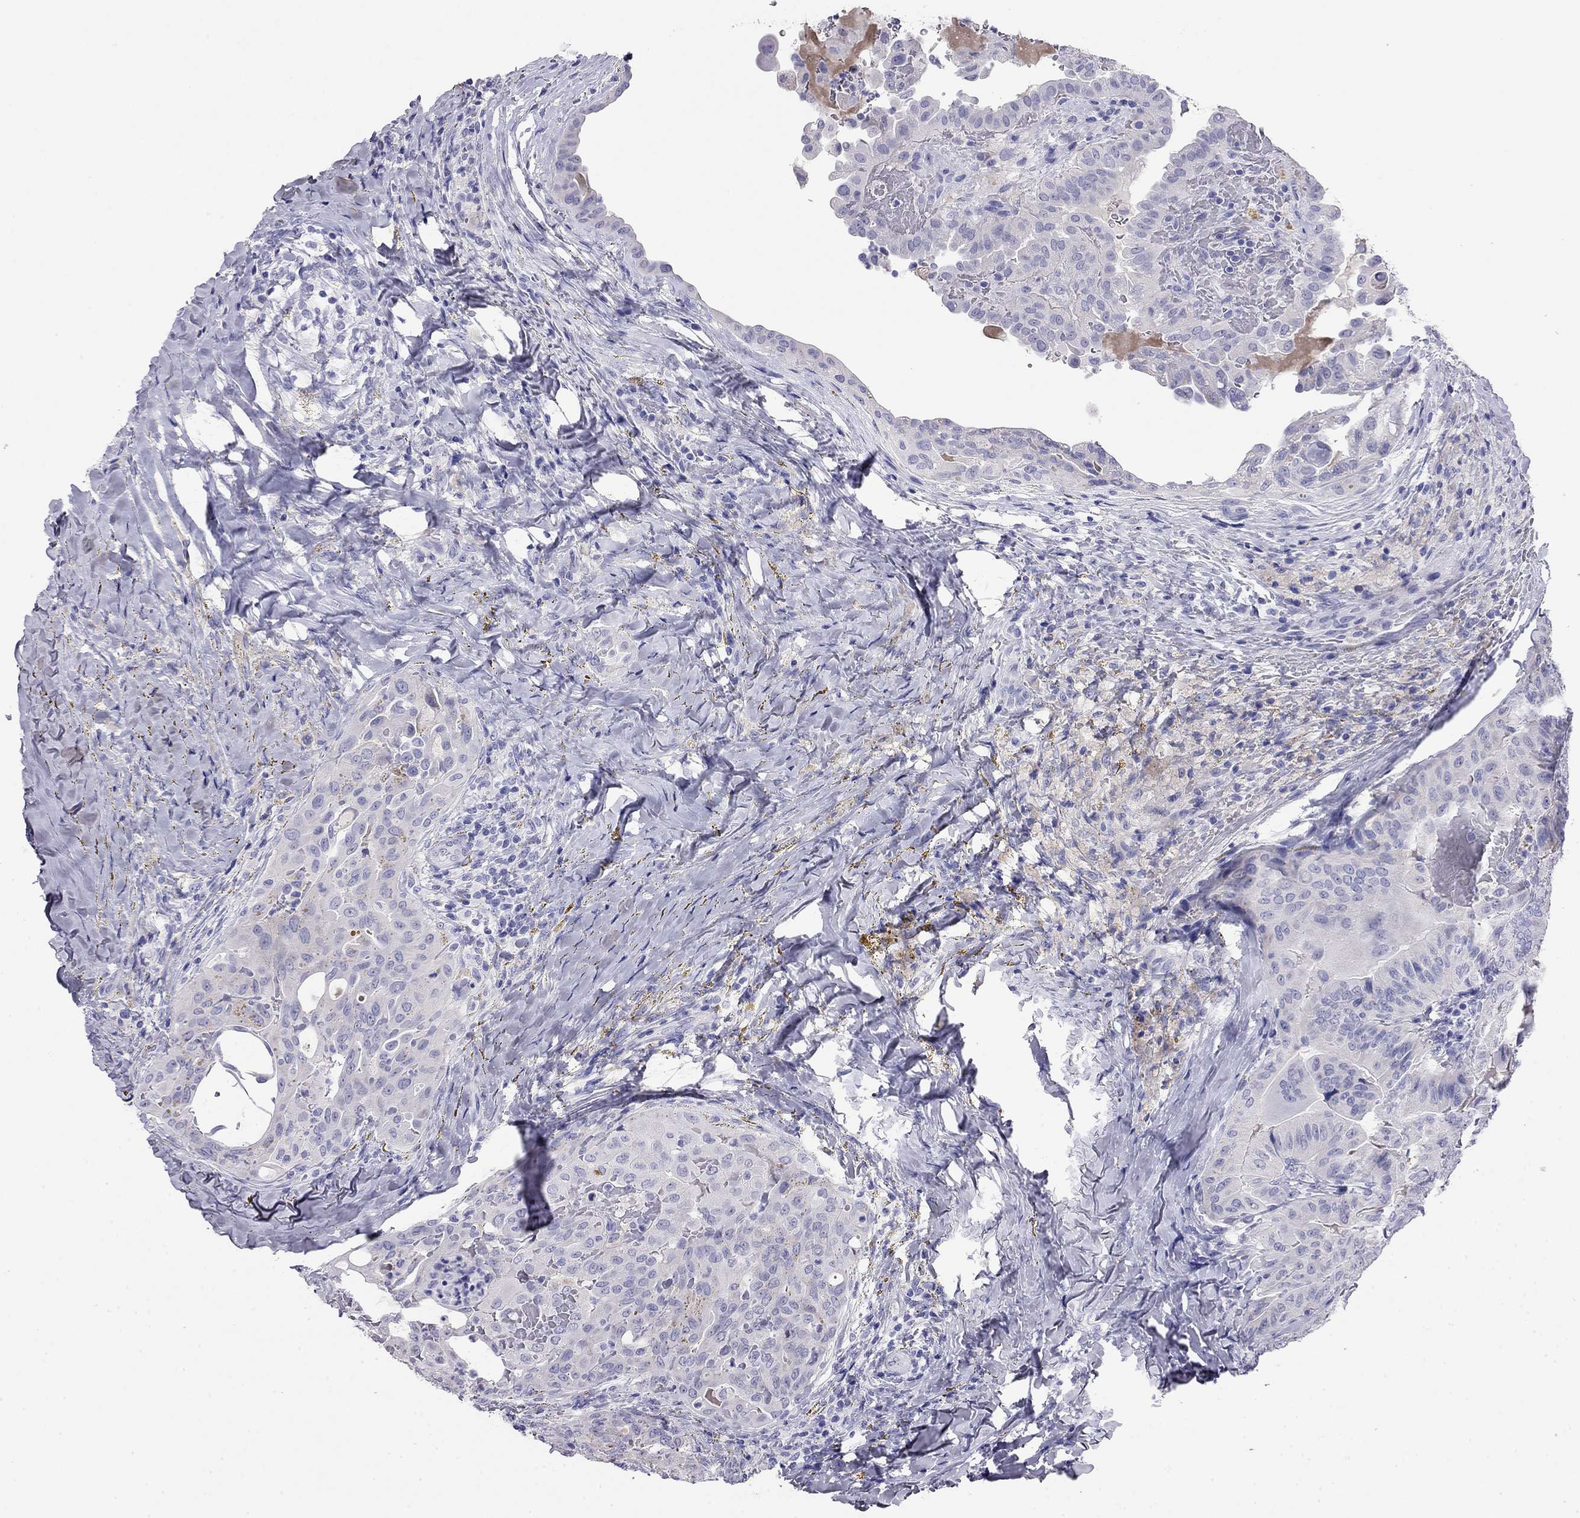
{"staining": {"intensity": "negative", "quantity": "none", "location": "none"}, "tissue": "thyroid cancer", "cell_type": "Tumor cells", "image_type": "cancer", "snomed": [{"axis": "morphology", "description": "Papillary adenocarcinoma, NOS"}, {"axis": "topography", "description": "Thyroid gland"}], "caption": "Photomicrograph shows no protein staining in tumor cells of thyroid cancer (papillary adenocarcinoma) tissue.", "gene": "ODF4", "patient": {"sex": "female", "age": 68}}